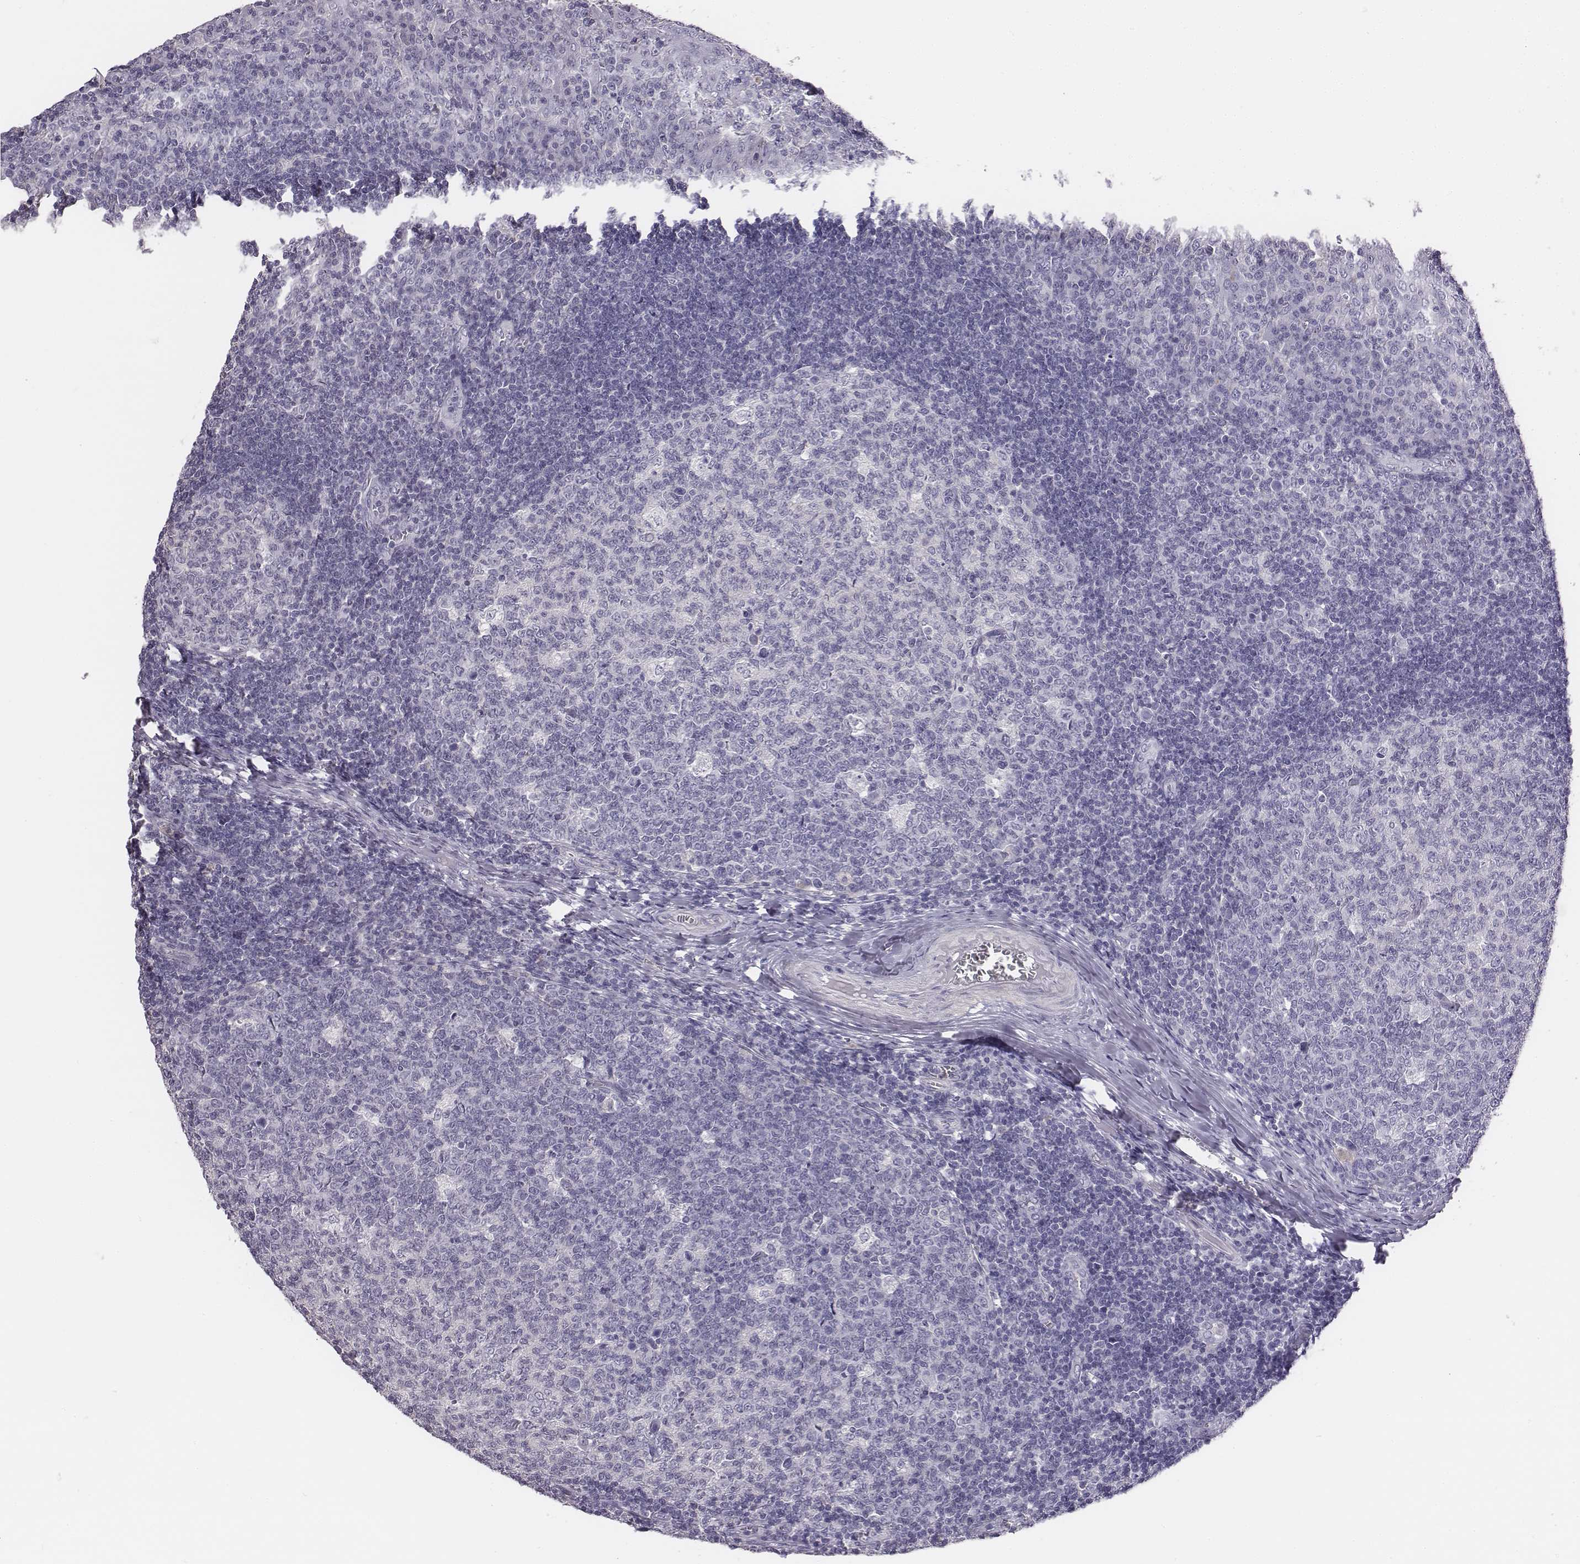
{"staining": {"intensity": "negative", "quantity": "none", "location": "none"}, "tissue": "tonsil", "cell_type": "Germinal center cells", "image_type": "normal", "snomed": [{"axis": "morphology", "description": "Normal tissue, NOS"}, {"axis": "topography", "description": "Tonsil"}], "caption": "High power microscopy photomicrograph of an immunohistochemistry (IHC) histopathology image of normal tonsil, revealing no significant positivity in germinal center cells.", "gene": "ADAM7", "patient": {"sex": "female", "age": 13}}